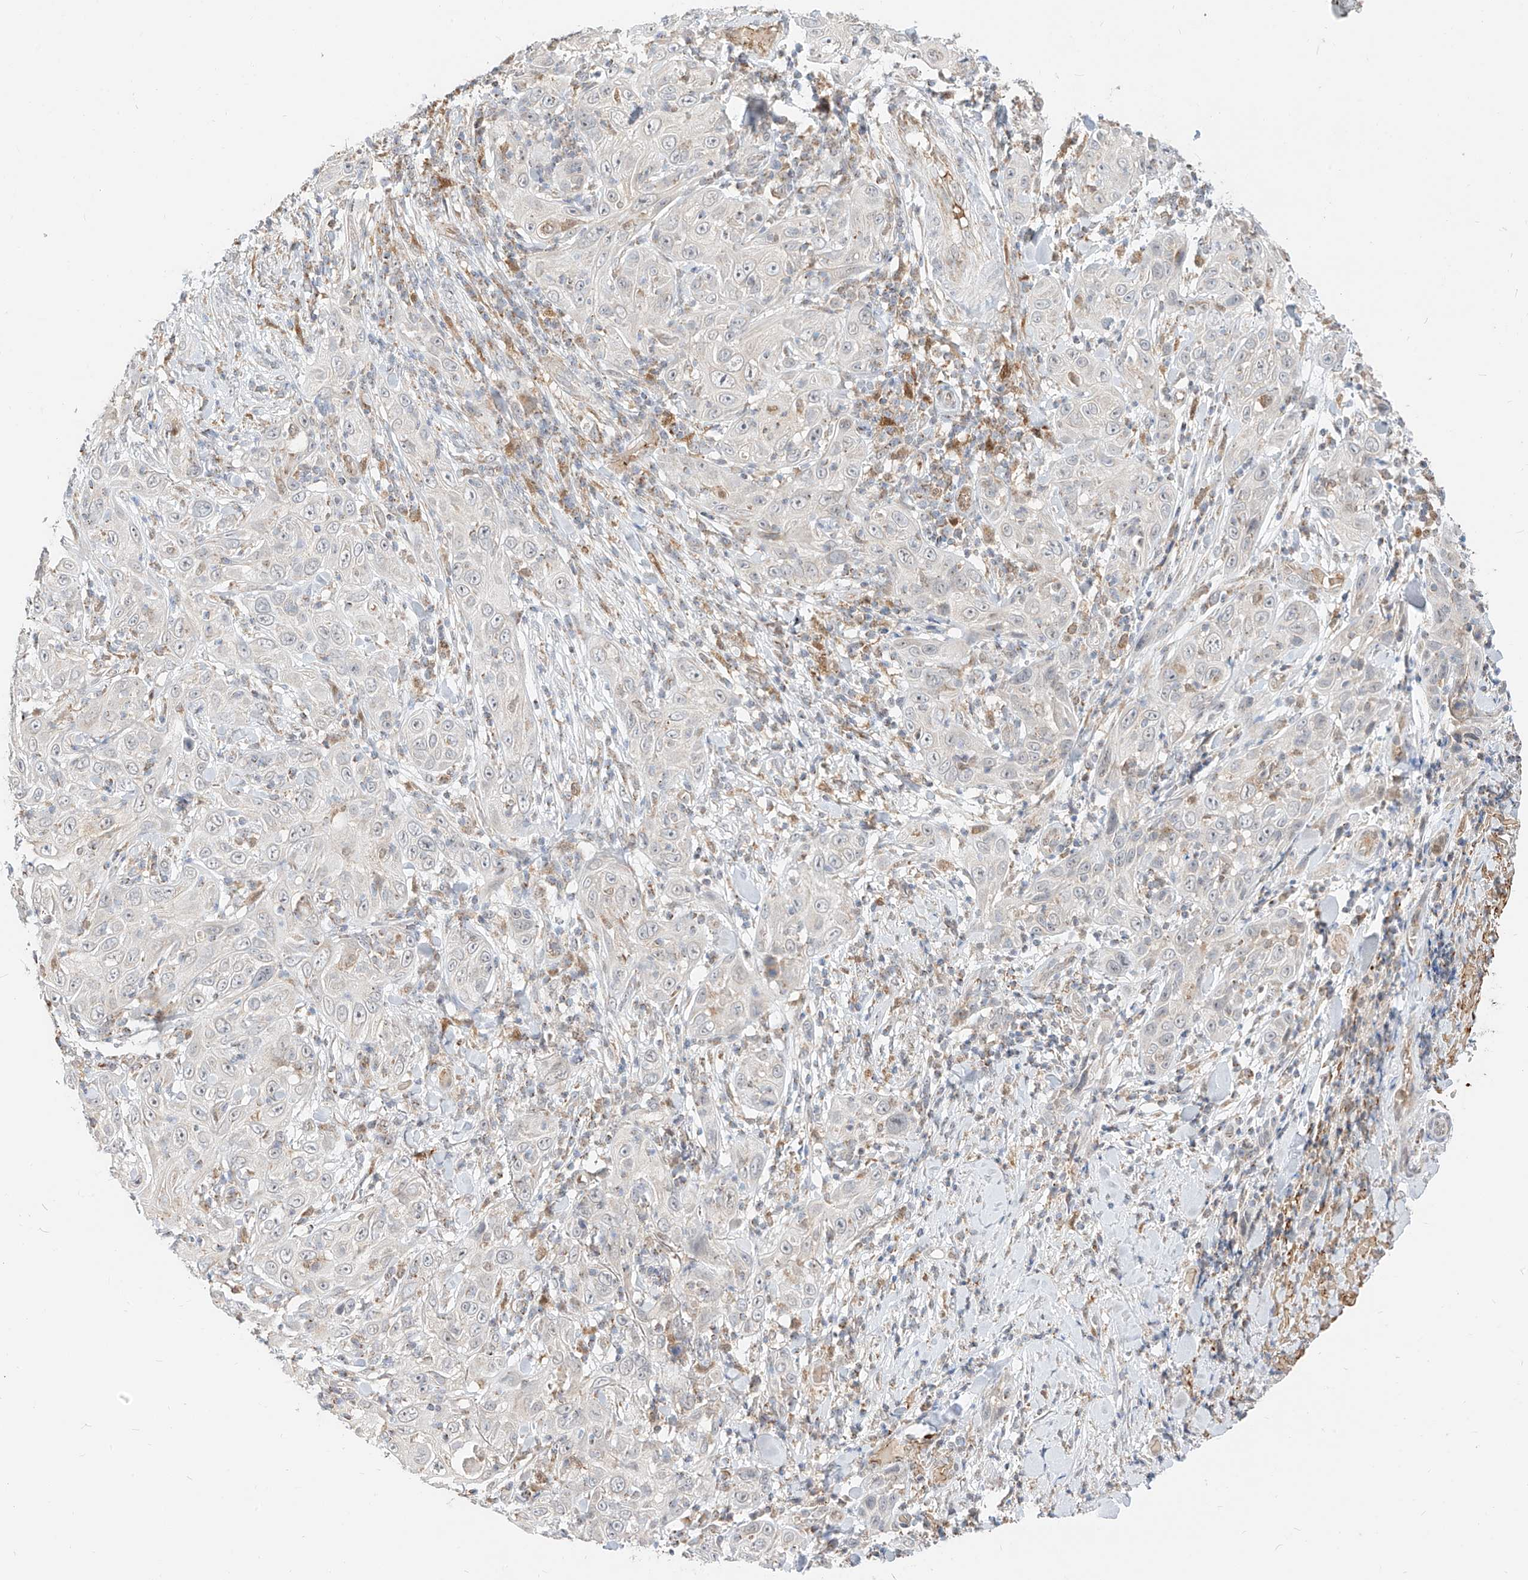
{"staining": {"intensity": "negative", "quantity": "none", "location": "none"}, "tissue": "skin cancer", "cell_type": "Tumor cells", "image_type": "cancer", "snomed": [{"axis": "morphology", "description": "Squamous cell carcinoma, NOS"}, {"axis": "topography", "description": "Skin"}], "caption": "Skin squamous cell carcinoma was stained to show a protein in brown. There is no significant staining in tumor cells.", "gene": "MTUS2", "patient": {"sex": "female", "age": 88}}